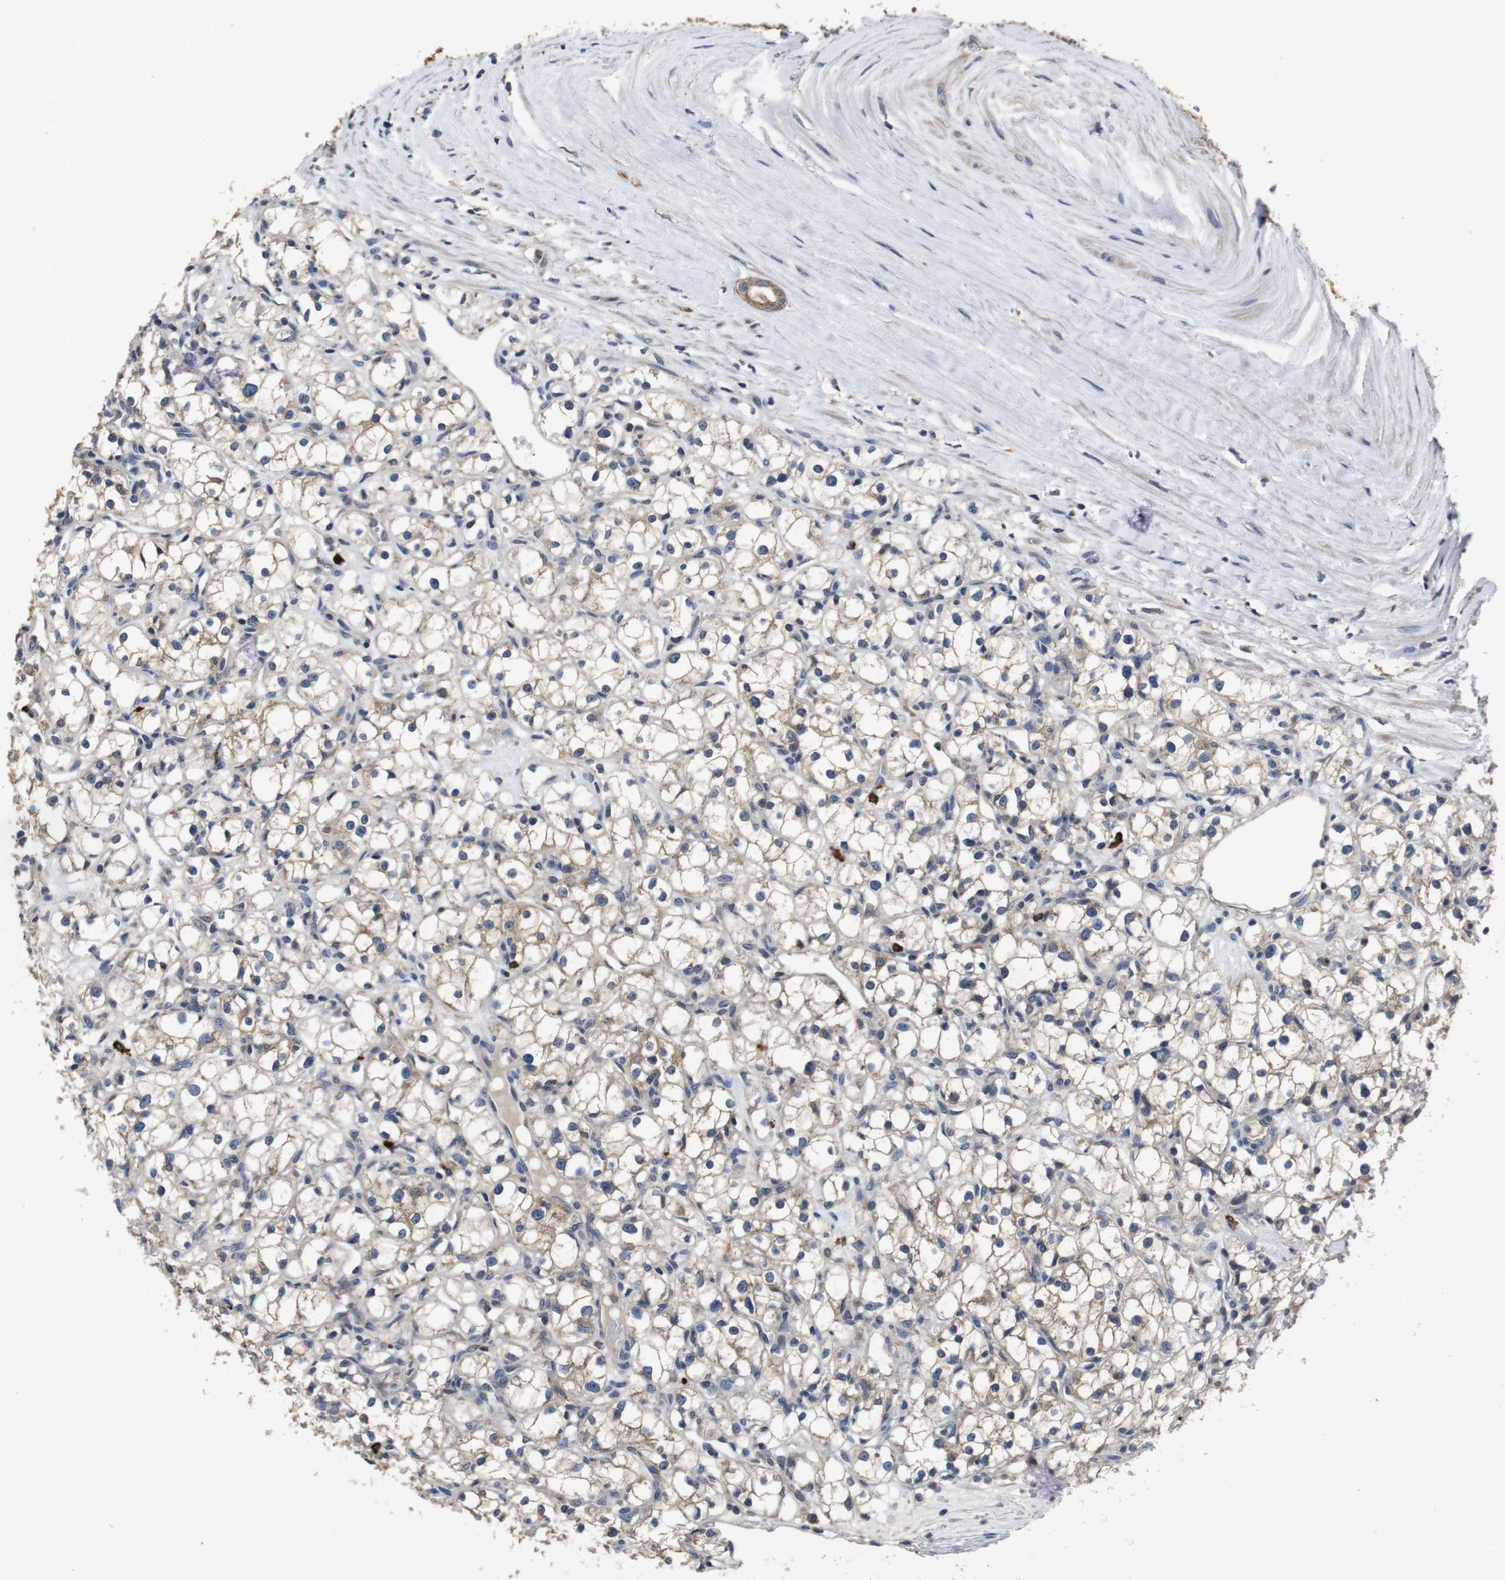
{"staining": {"intensity": "weak", "quantity": ">75%", "location": "cytoplasmic/membranous"}, "tissue": "renal cancer", "cell_type": "Tumor cells", "image_type": "cancer", "snomed": [{"axis": "morphology", "description": "Adenocarcinoma, NOS"}, {"axis": "topography", "description": "Kidney"}], "caption": "Immunohistochemistry staining of renal adenocarcinoma, which displays low levels of weak cytoplasmic/membranous positivity in about >75% of tumor cells indicating weak cytoplasmic/membranous protein staining. The staining was performed using DAB (brown) for protein detection and nuclei were counterstained in hematoxylin (blue).", "gene": "GLIPR1", "patient": {"sex": "male", "age": 56}}